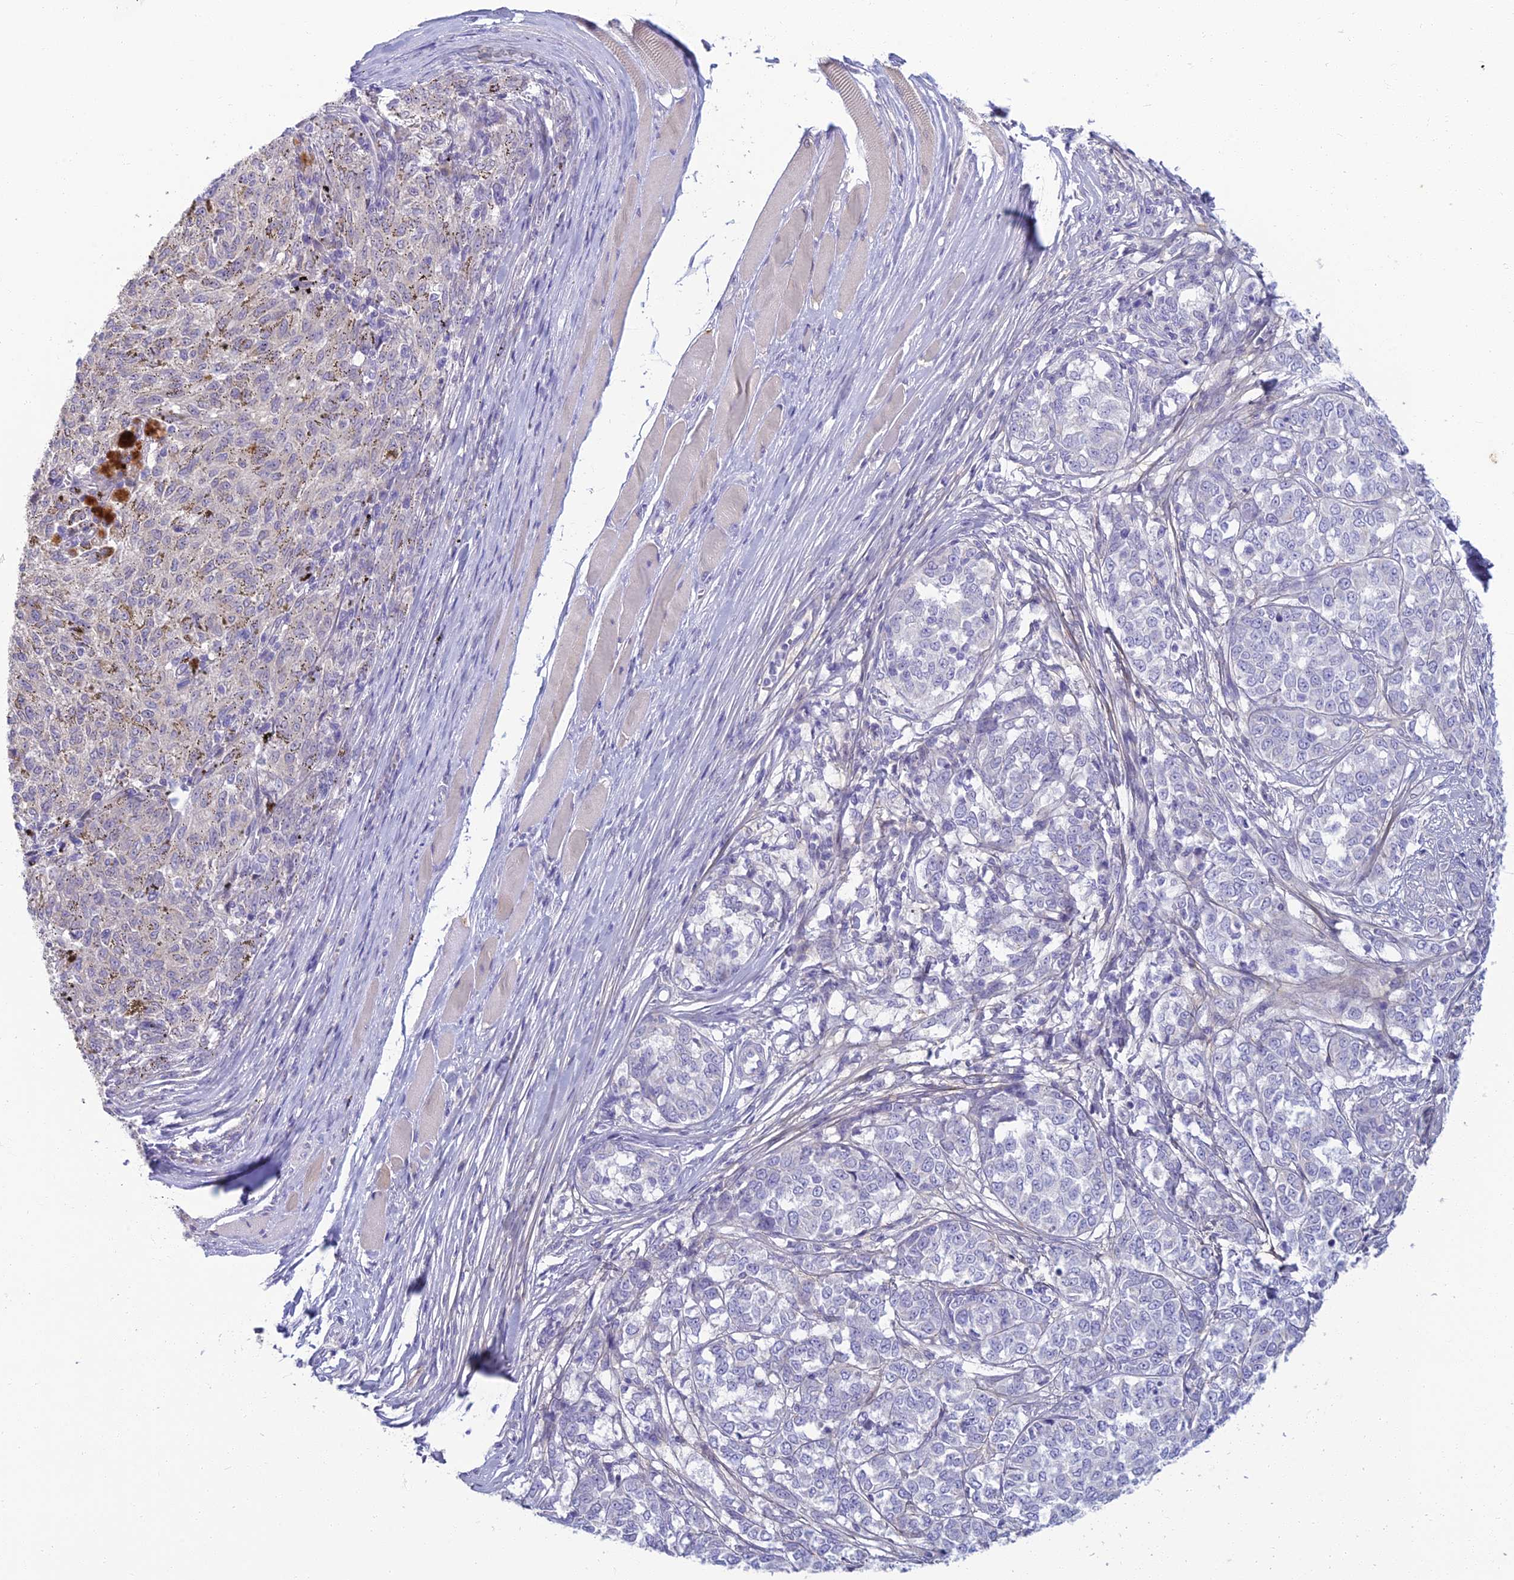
{"staining": {"intensity": "negative", "quantity": "none", "location": "none"}, "tissue": "melanoma", "cell_type": "Tumor cells", "image_type": "cancer", "snomed": [{"axis": "morphology", "description": "Malignant melanoma, NOS"}, {"axis": "topography", "description": "Skin"}], "caption": "Tumor cells show no significant protein positivity in malignant melanoma.", "gene": "SLC25A41", "patient": {"sex": "female", "age": 72}}